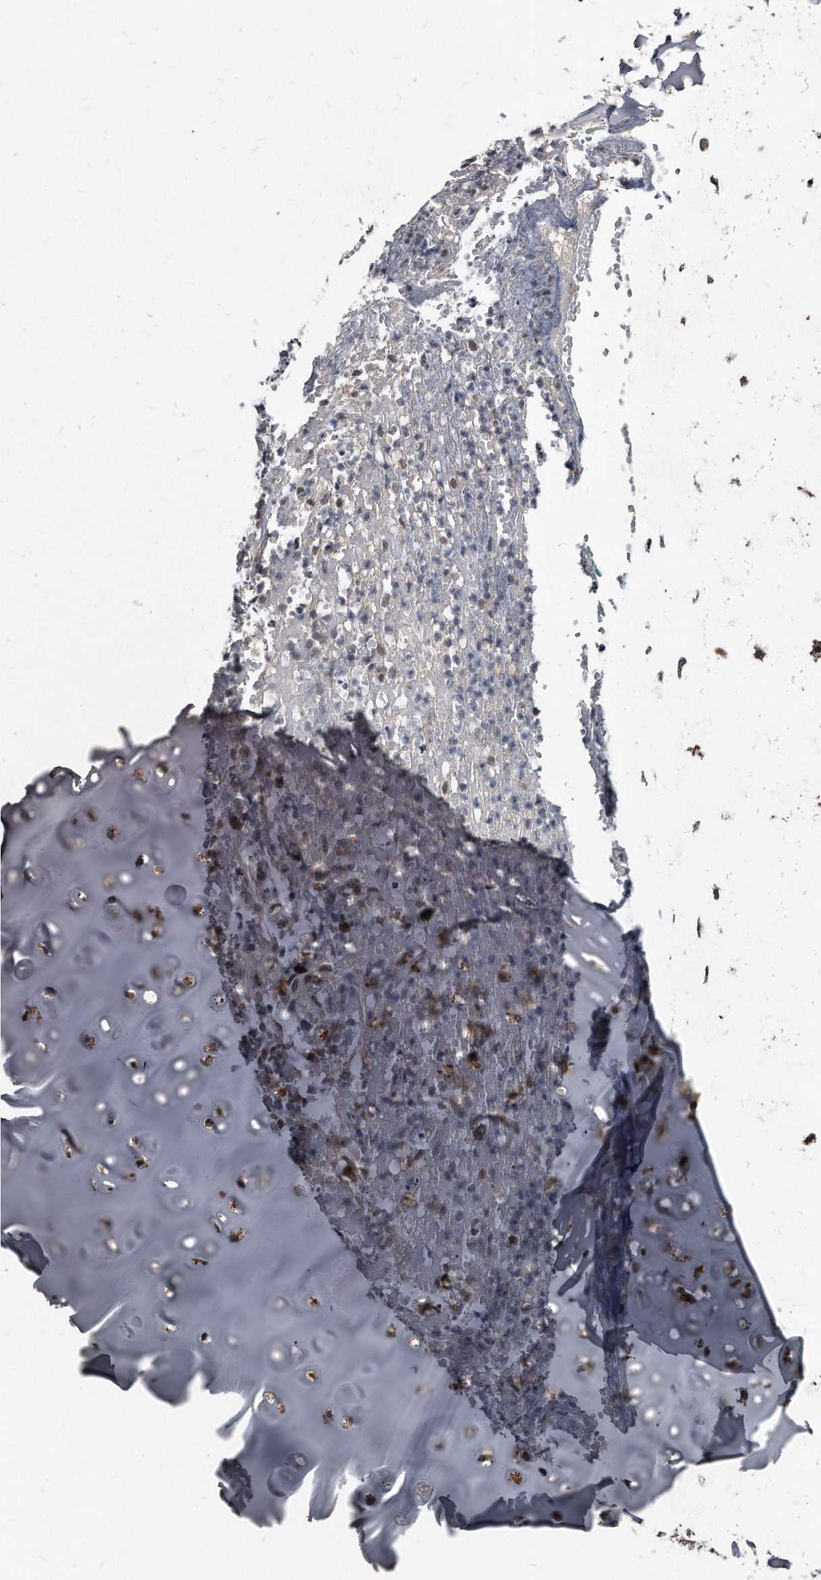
{"staining": {"intensity": "weak", "quantity": ">75%", "location": "cytoplasmic/membranous"}, "tissue": "adipose tissue", "cell_type": "Adipocytes", "image_type": "normal", "snomed": [{"axis": "morphology", "description": "Normal tissue, NOS"}, {"axis": "morphology", "description": "Basal cell carcinoma"}, {"axis": "topography", "description": "Cartilage tissue"}, {"axis": "topography", "description": "Nasopharynx"}, {"axis": "topography", "description": "Oral tissue"}], "caption": "Adipose tissue stained with IHC exhibits weak cytoplasmic/membranous expression in approximately >75% of adipocytes. Using DAB (brown) and hematoxylin (blue) stains, captured at high magnification using brightfield microscopy.", "gene": "KLHDC3", "patient": {"sex": "female", "age": 77}}